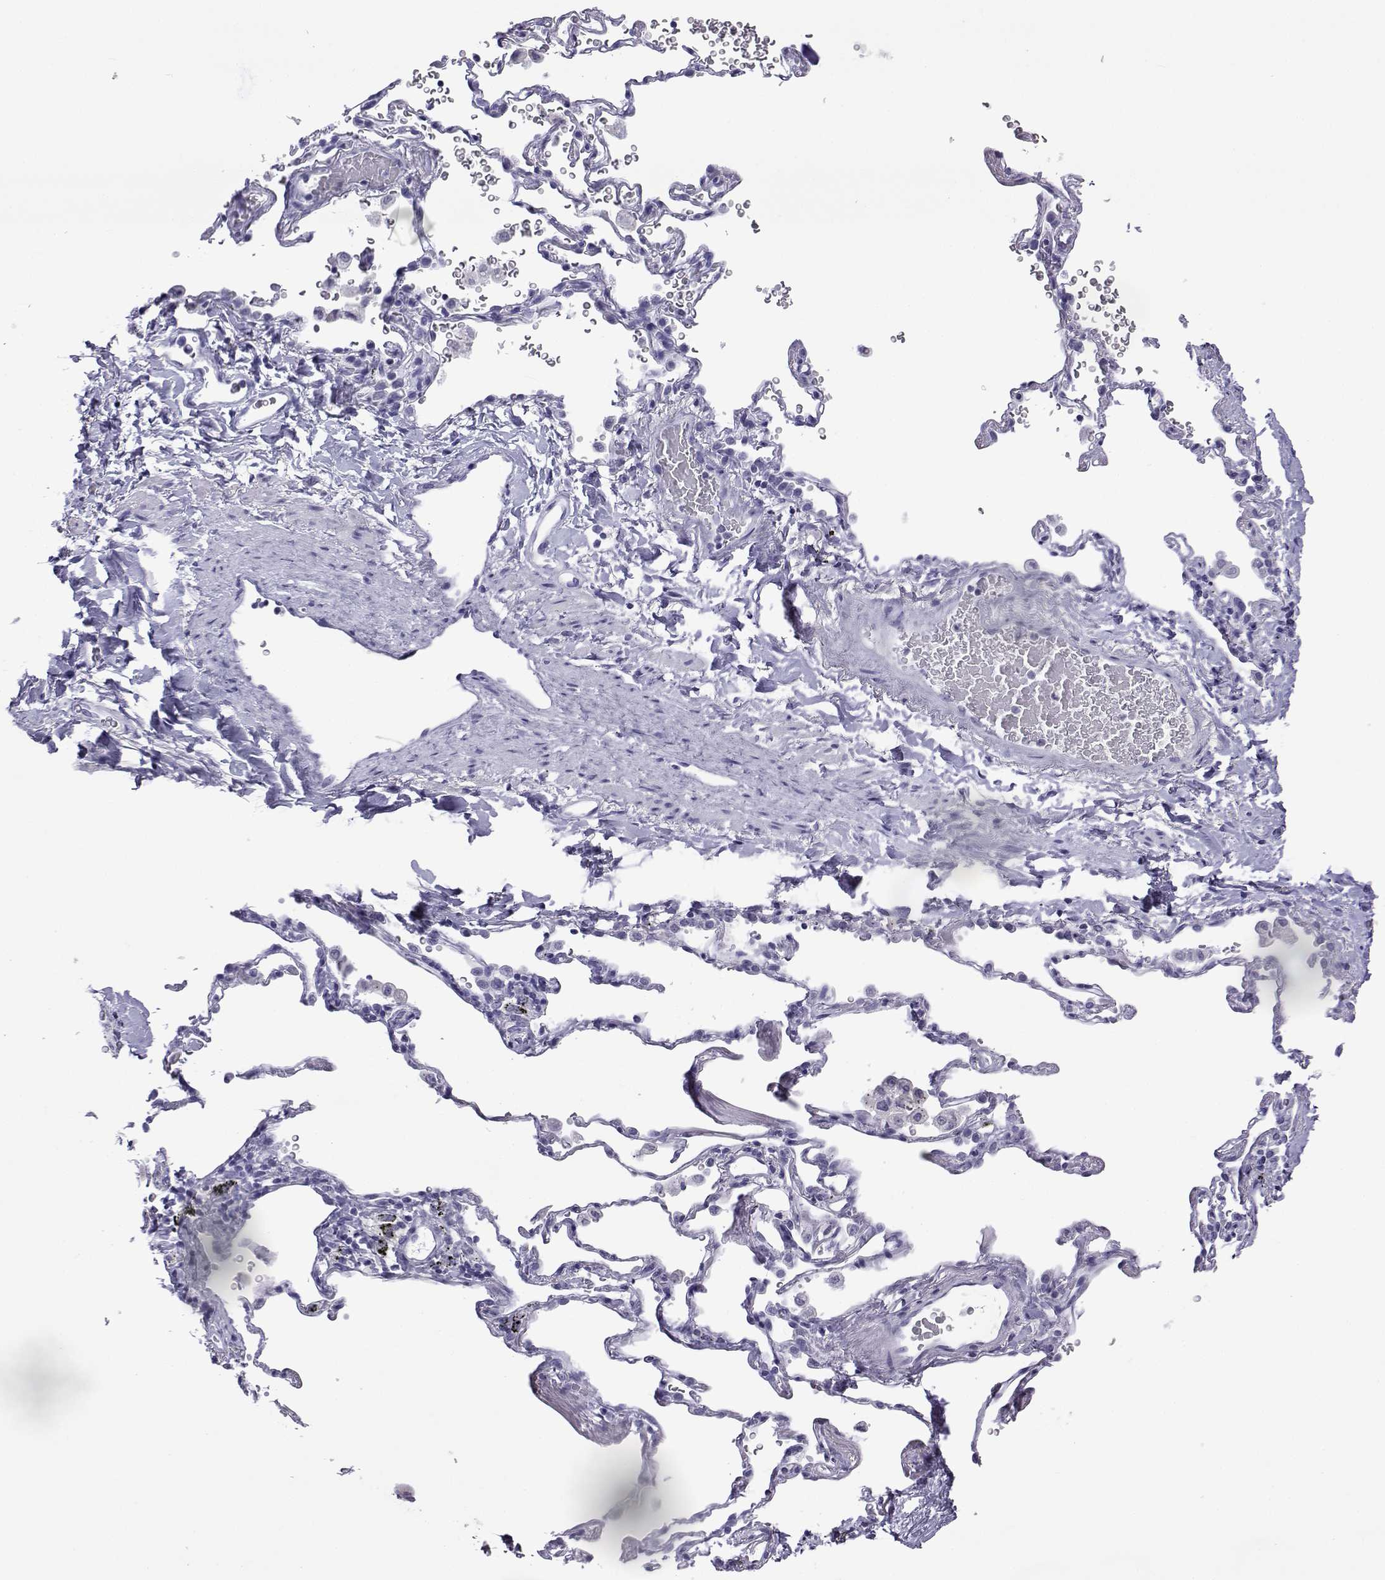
{"staining": {"intensity": "negative", "quantity": "none", "location": "none"}, "tissue": "soft tissue", "cell_type": "Chondrocytes", "image_type": "normal", "snomed": [{"axis": "morphology", "description": "Normal tissue, NOS"}, {"axis": "morphology", "description": "Adenocarcinoma, NOS"}, {"axis": "topography", "description": "Cartilage tissue"}, {"axis": "topography", "description": "Lung"}], "caption": "Protein analysis of normal soft tissue displays no significant positivity in chondrocytes. (Stains: DAB (3,3'-diaminobenzidine) IHC with hematoxylin counter stain, Microscopy: brightfield microscopy at high magnification).", "gene": "ACTL7A", "patient": {"sex": "male", "age": 59}}